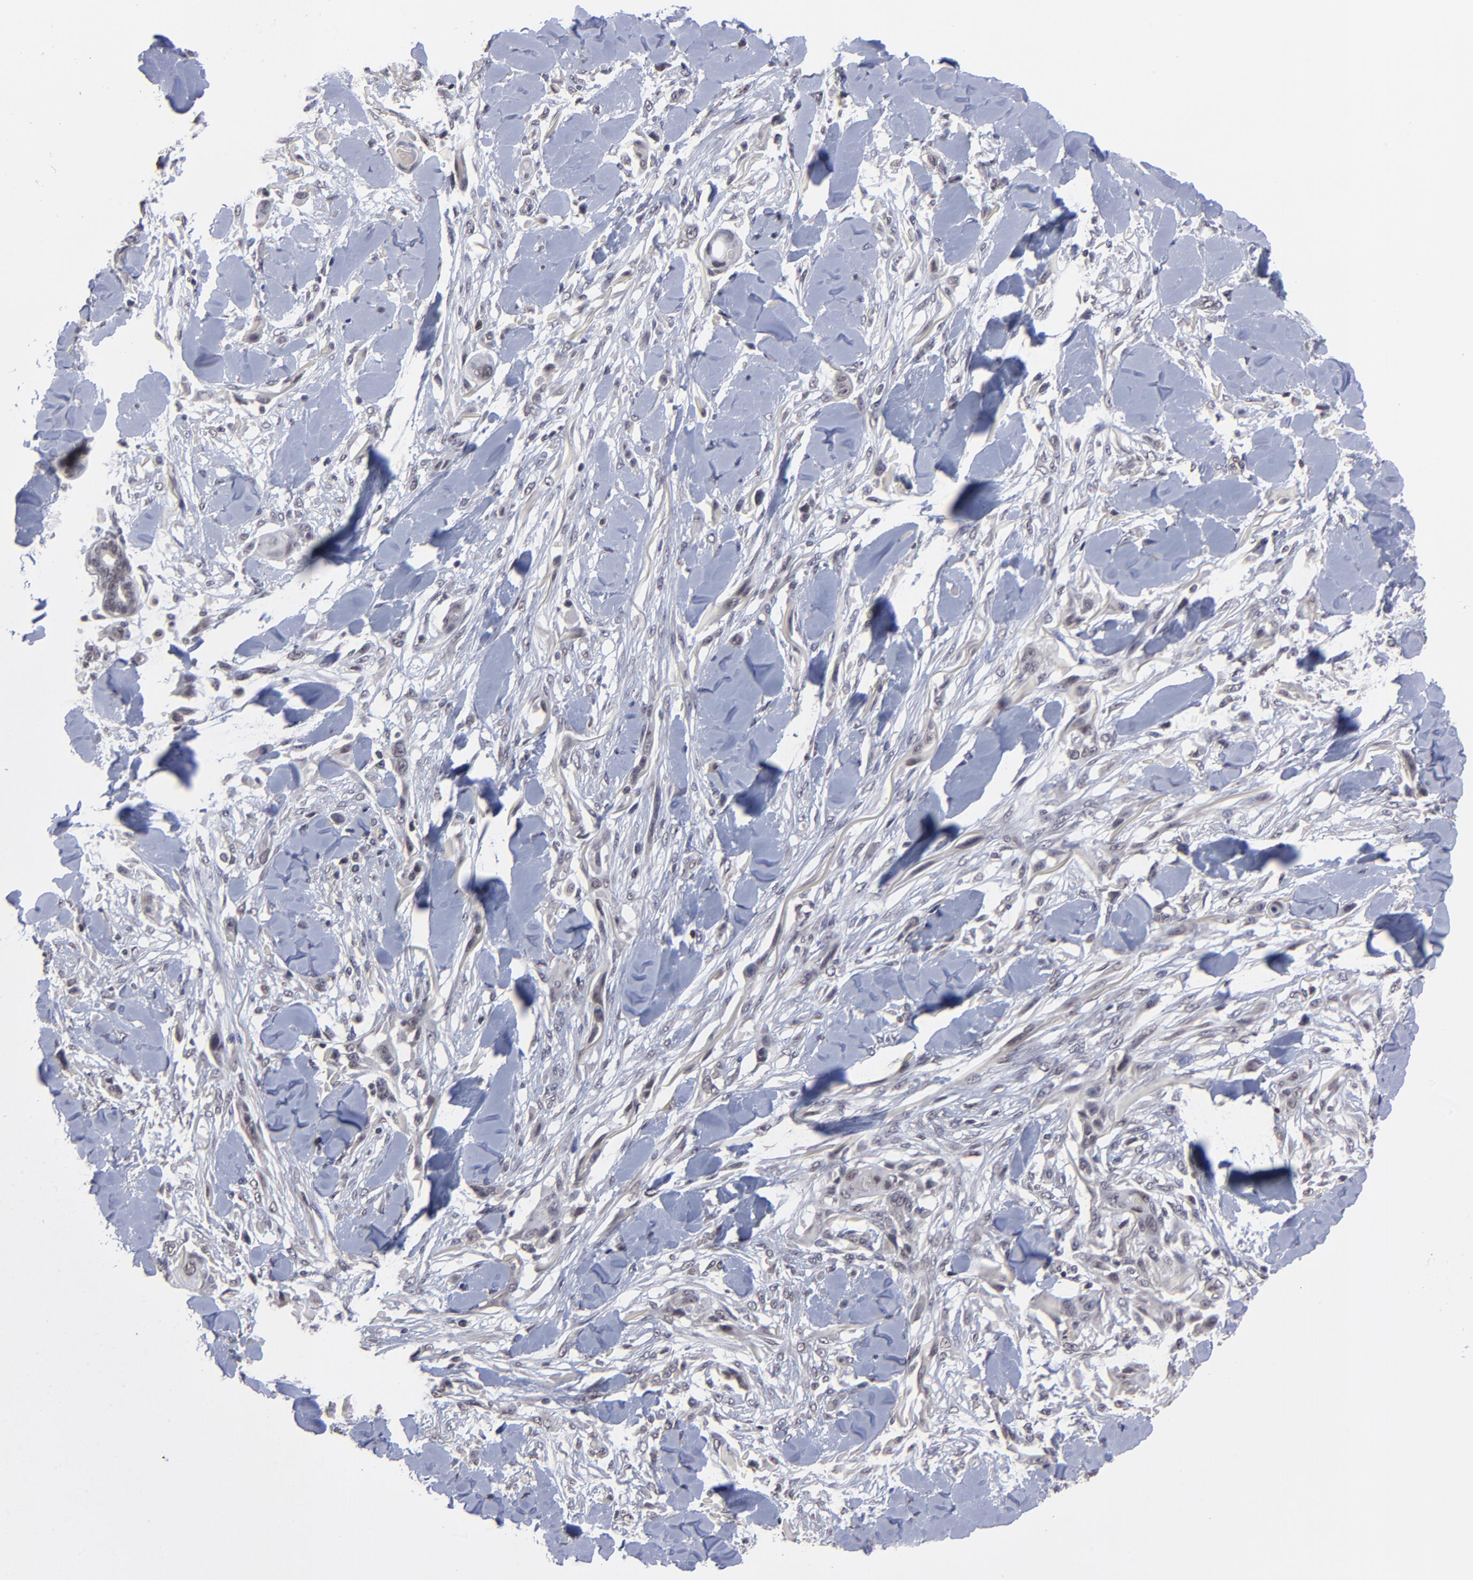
{"staining": {"intensity": "negative", "quantity": "none", "location": "none"}, "tissue": "skin cancer", "cell_type": "Tumor cells", "image_type": "cancer", "snomed": [{"axis": "morphology", "description": "Squamous cell carcinoma, NOS"}, {"axis": "topography", "description": "Skin"}], "caption": "DAB immunohistochemical staining of human skin squamous cell carcinoma demonstrates no significant staining in tumor cells. (DAB (3,3'-diaminobenzidine) IHC with hematoxylin counter stain).", "gene": "ZNF419", "patient": {"sex": "female", "age": 59}}